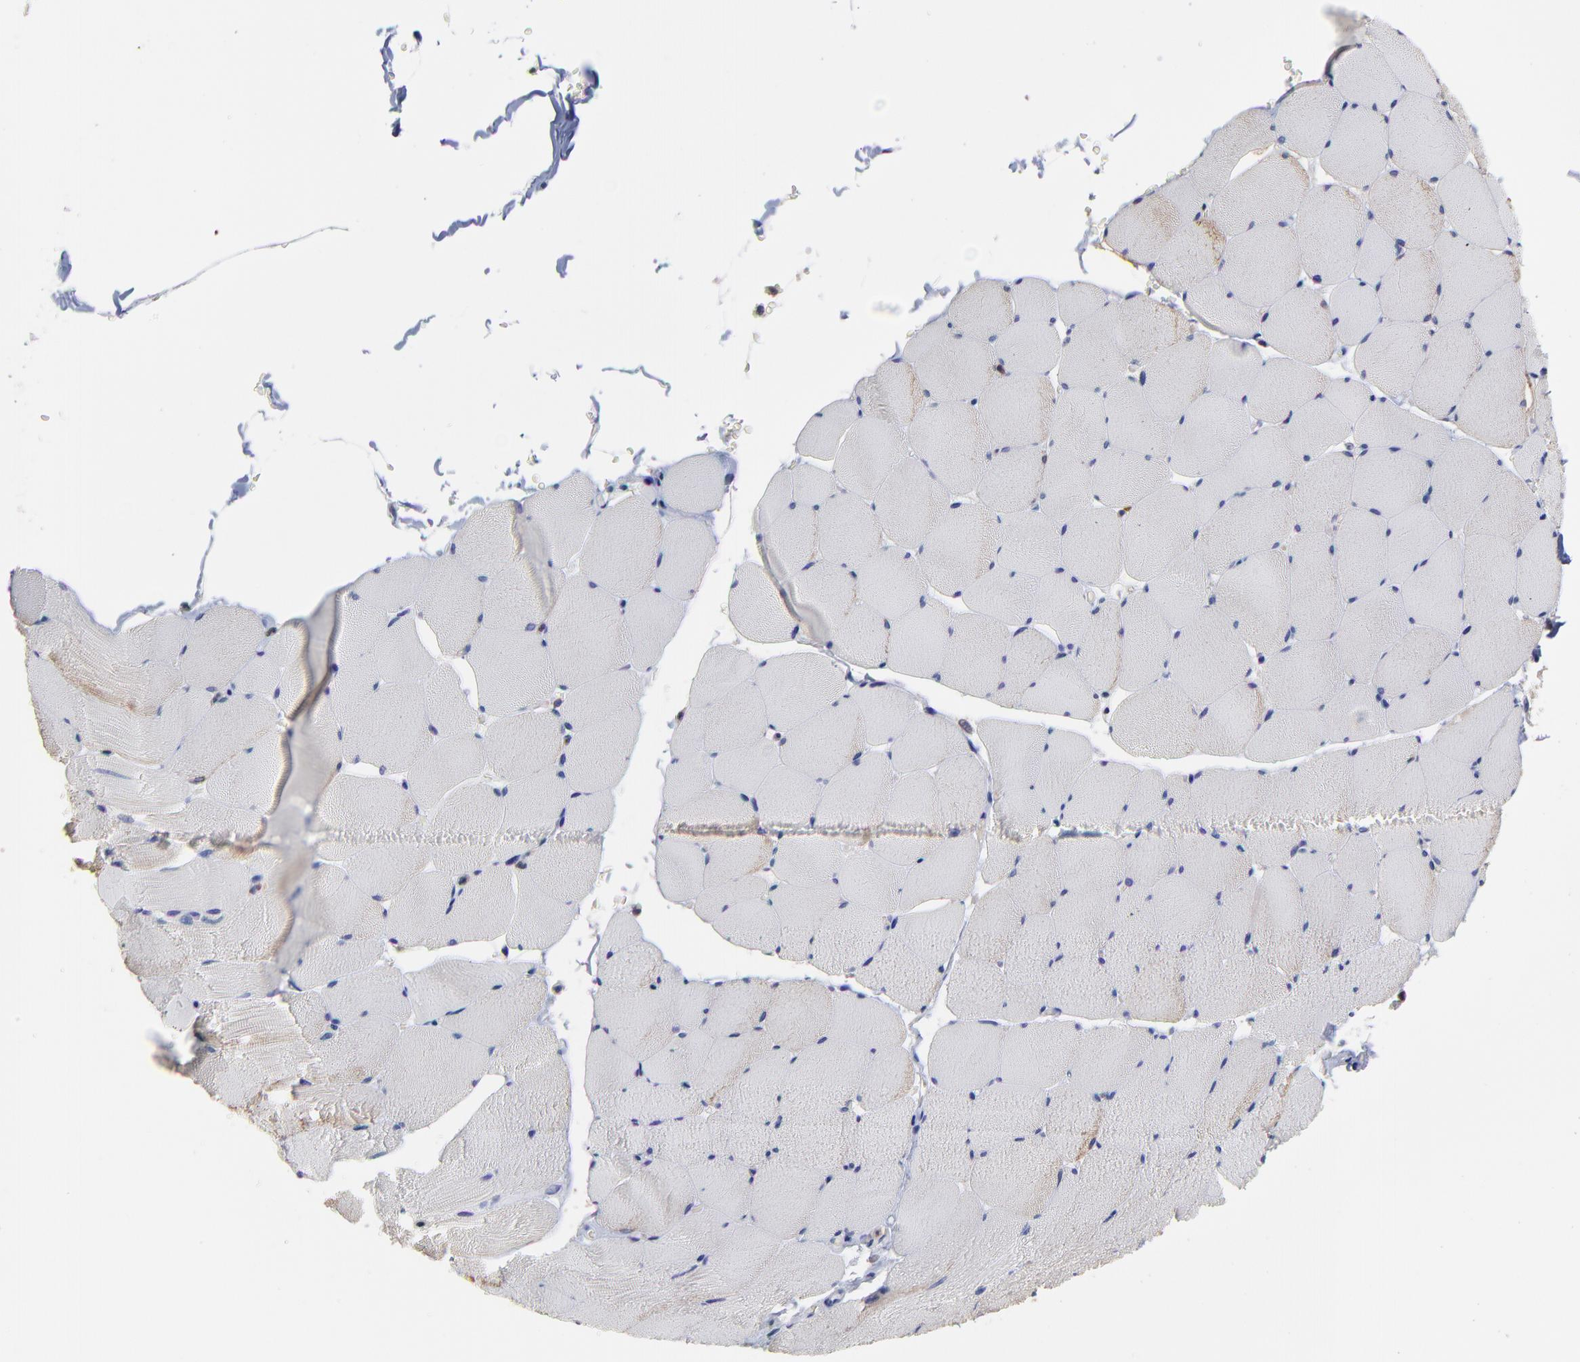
{"staining": {"intensity": "weak", "quantity": "<25%", "location": "cytoplasmic/membranous"}, "tissue": "skeletal muscle", "cell_type": "Myocytes", "image_type": "normal", "snomed": [{"axis": "morphology", "description": "Normal tissue, NOS"}, {"axis": "topography", "description": "Skeletal muscle"}], "caption": "This photomicrograph is of normal skeletal muscle stained with immunohistochemistry (IHC) to label a protein in brown with the nuclei are counter-stained blue. There is no staining in myocytes.", "gene": "SMARCA1", "patient": {"sex": "male", "age": 62}}